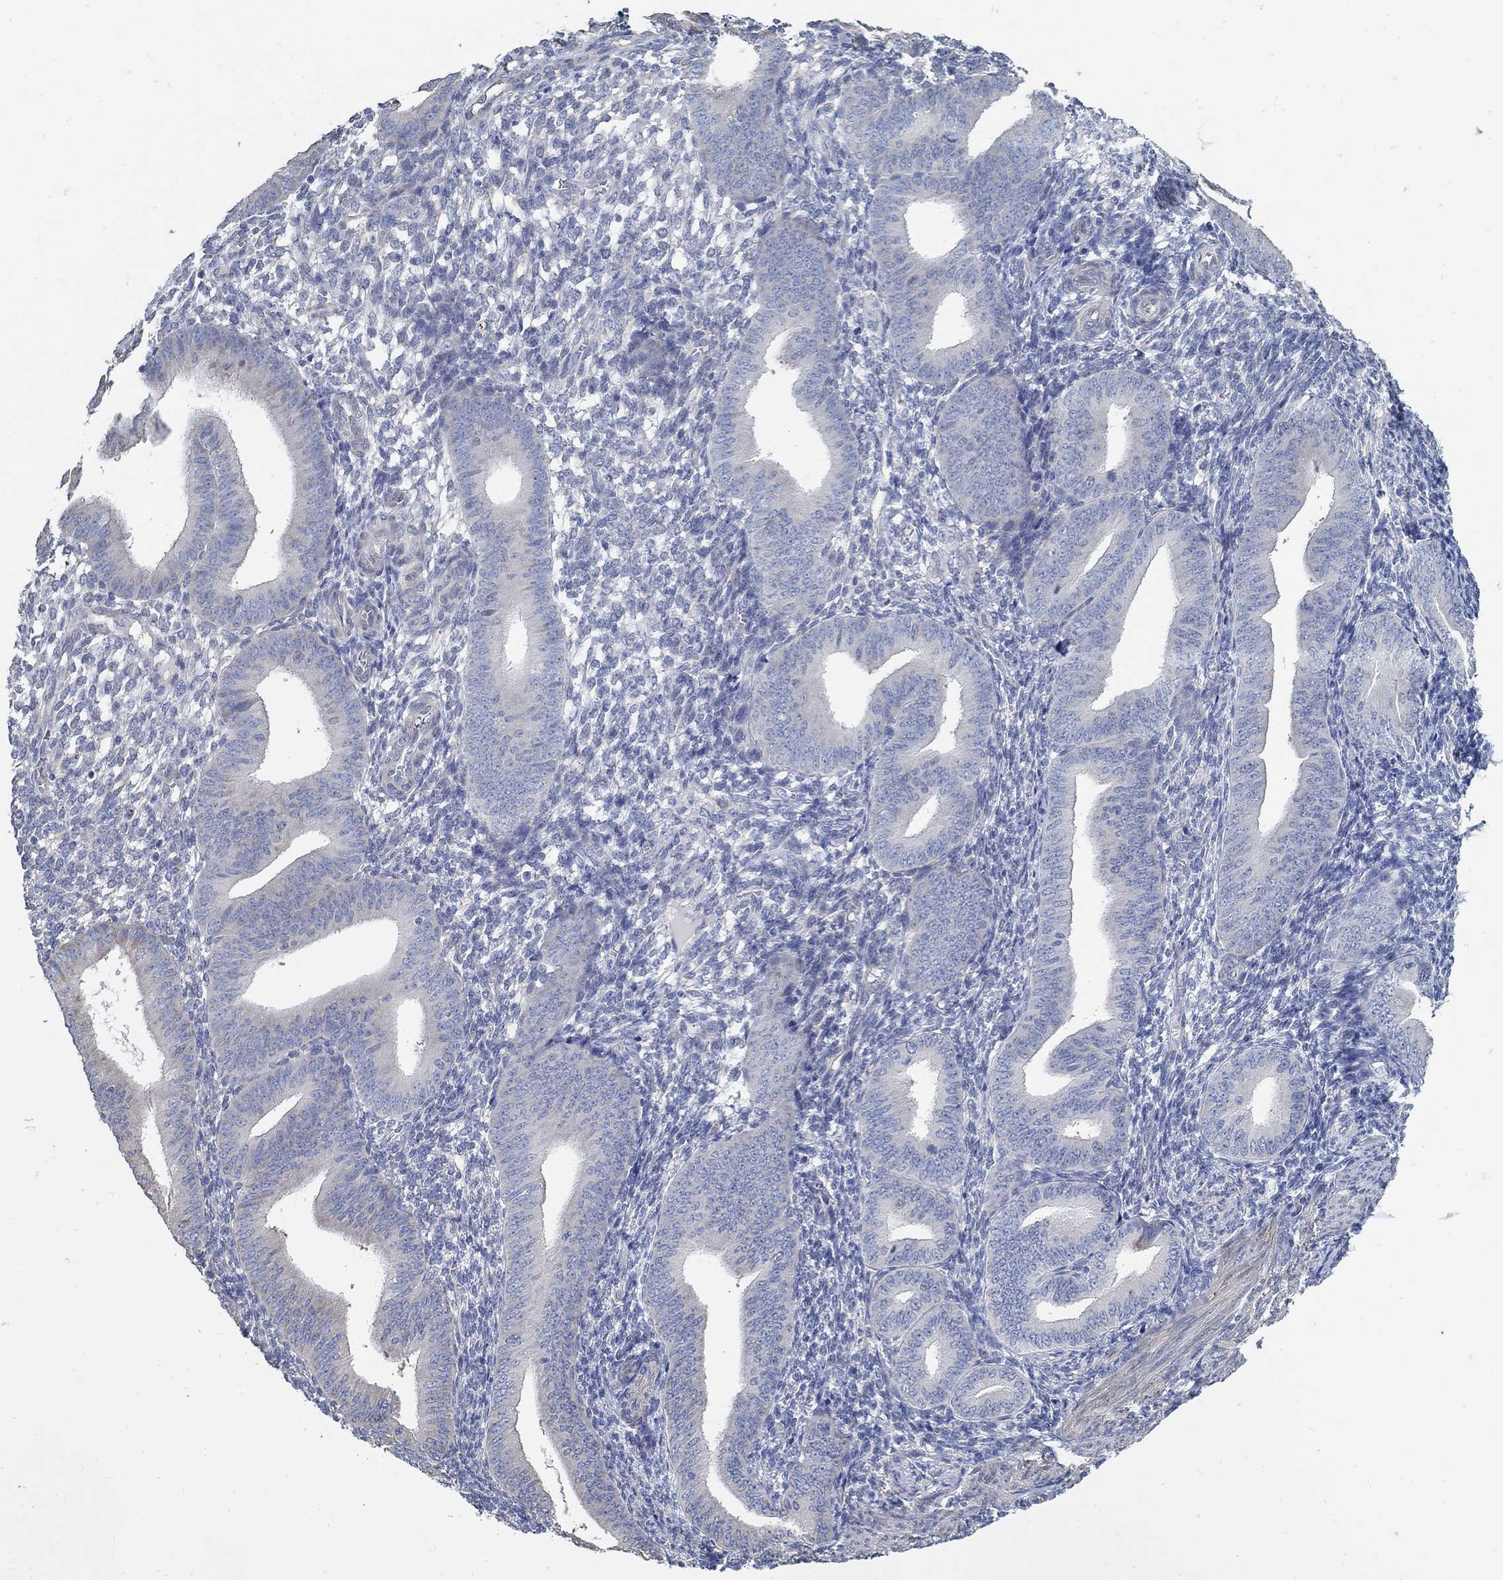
{"staining": {"intensity": "negative", "quantity": "none", "location": "none"}, "tissue": "endometrium", "cell_type": "Cells in endometrial stroma", "image_type": "normal", "snomed": [{"axis": "morphology", "description": "Normal tissue, NOS"}, {"axis": "topography", "description": "Endometrium"}], "caption": "Cells in endometrial stroma show no significant protein positivity in unremarkable endometrium. The staining is performed using DAB brown chromogen with nuclei counter-stained in using hematoxylin.", "gene": "C15orf39", "patient": {"sex": "female", "age": 39}}